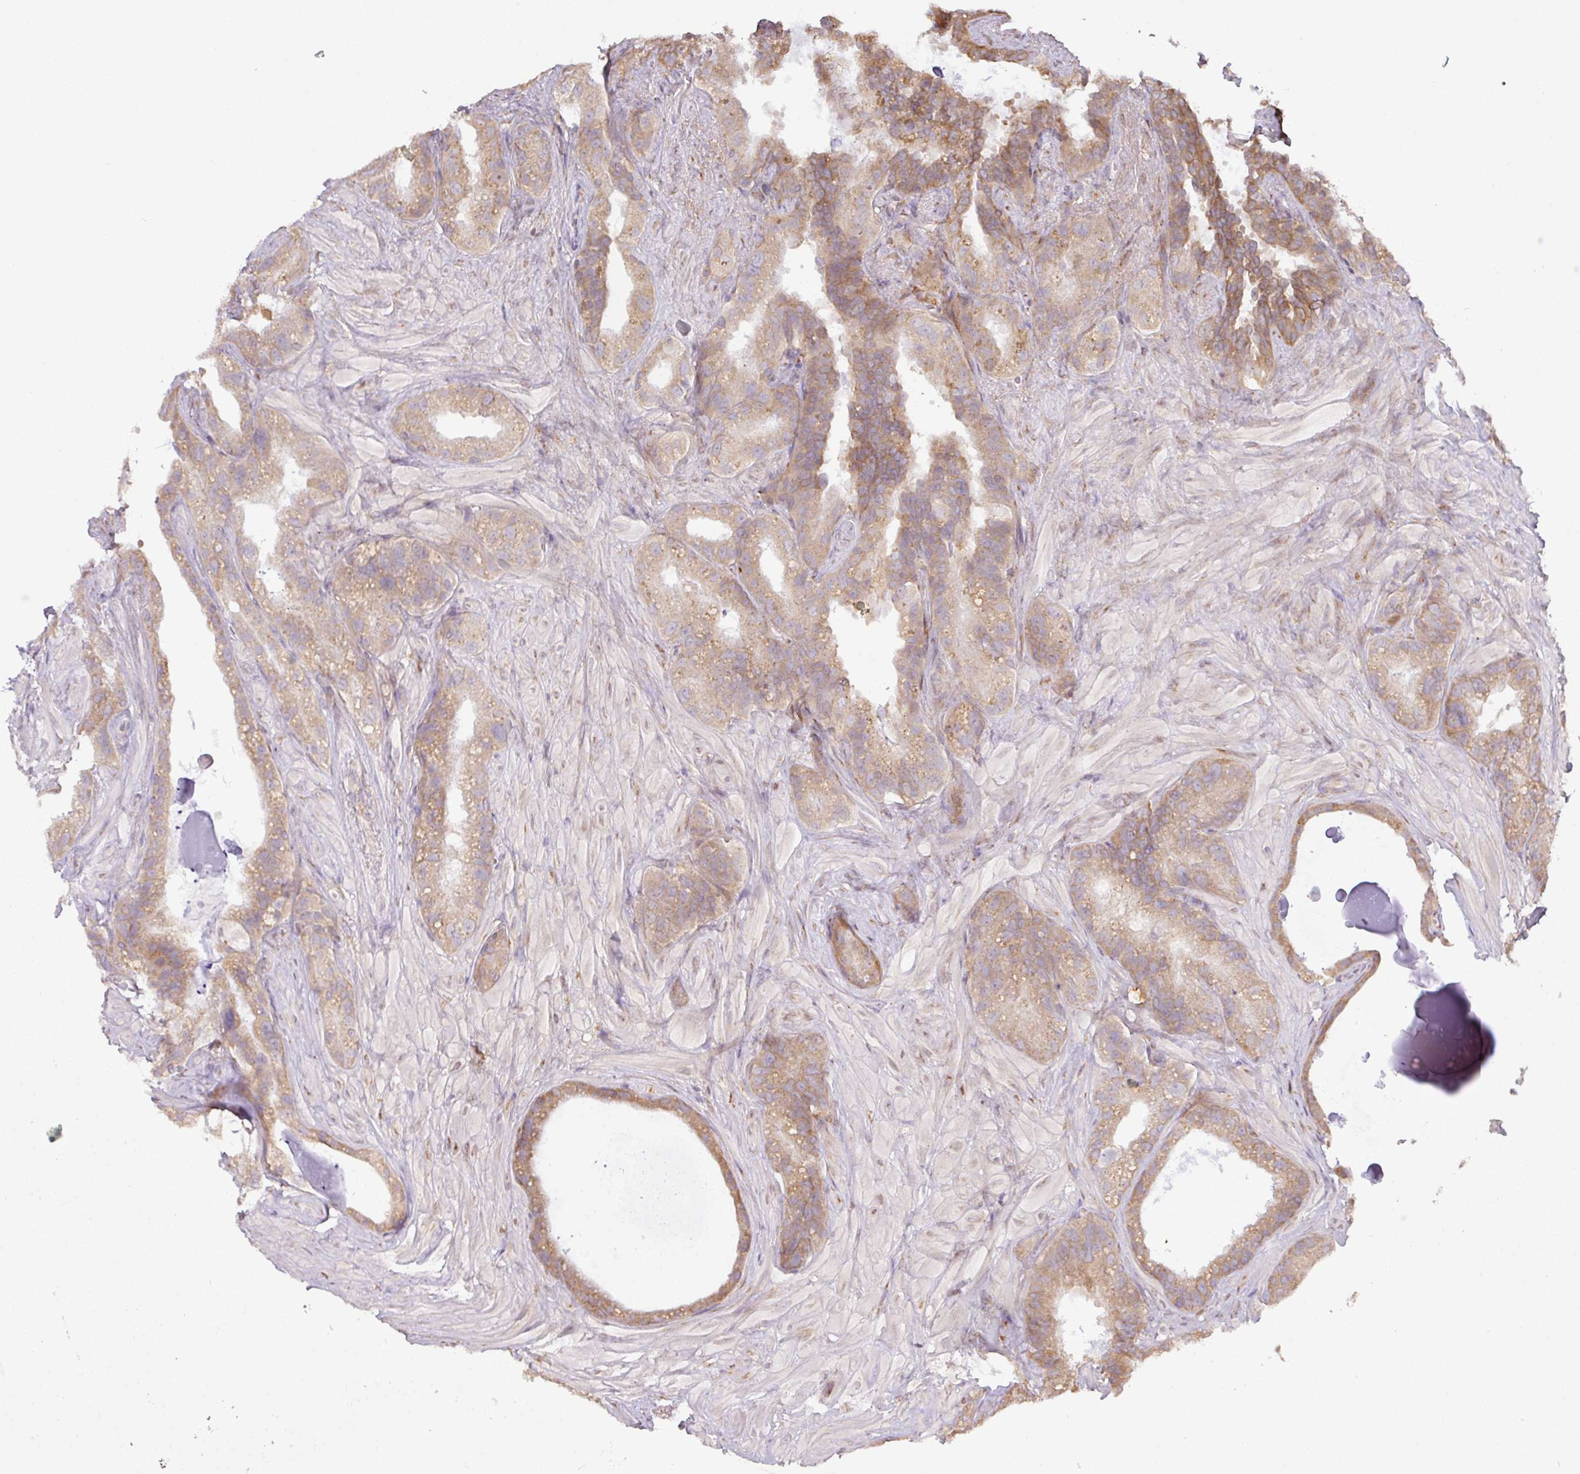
{"staining": {"intensity": "moderate", "quantity": ">75%", "location": "cytoplasmic/membranous"}, "tissue": "seminal vesicle", "cell_type": "Glandular cells", "image_type": "normal", "snomed": [{"axis": "morphology", "description": "Normal tissue, NOS"}, {"axis": "topography", "description": "Seminal veicle"}, {"axis": "topography", "description": "Peripheral nerve tissue"}], "caption": "Immunohistochemistry micrograph of unremarkable seminal vesicle stained for a protein (brown), which demonstrates medium levels of moderate cytoplasmic/membranous staining in about >75% of glandular cells.", "gene": "GALP", "patient": {"sex": "male", "age": 76}}